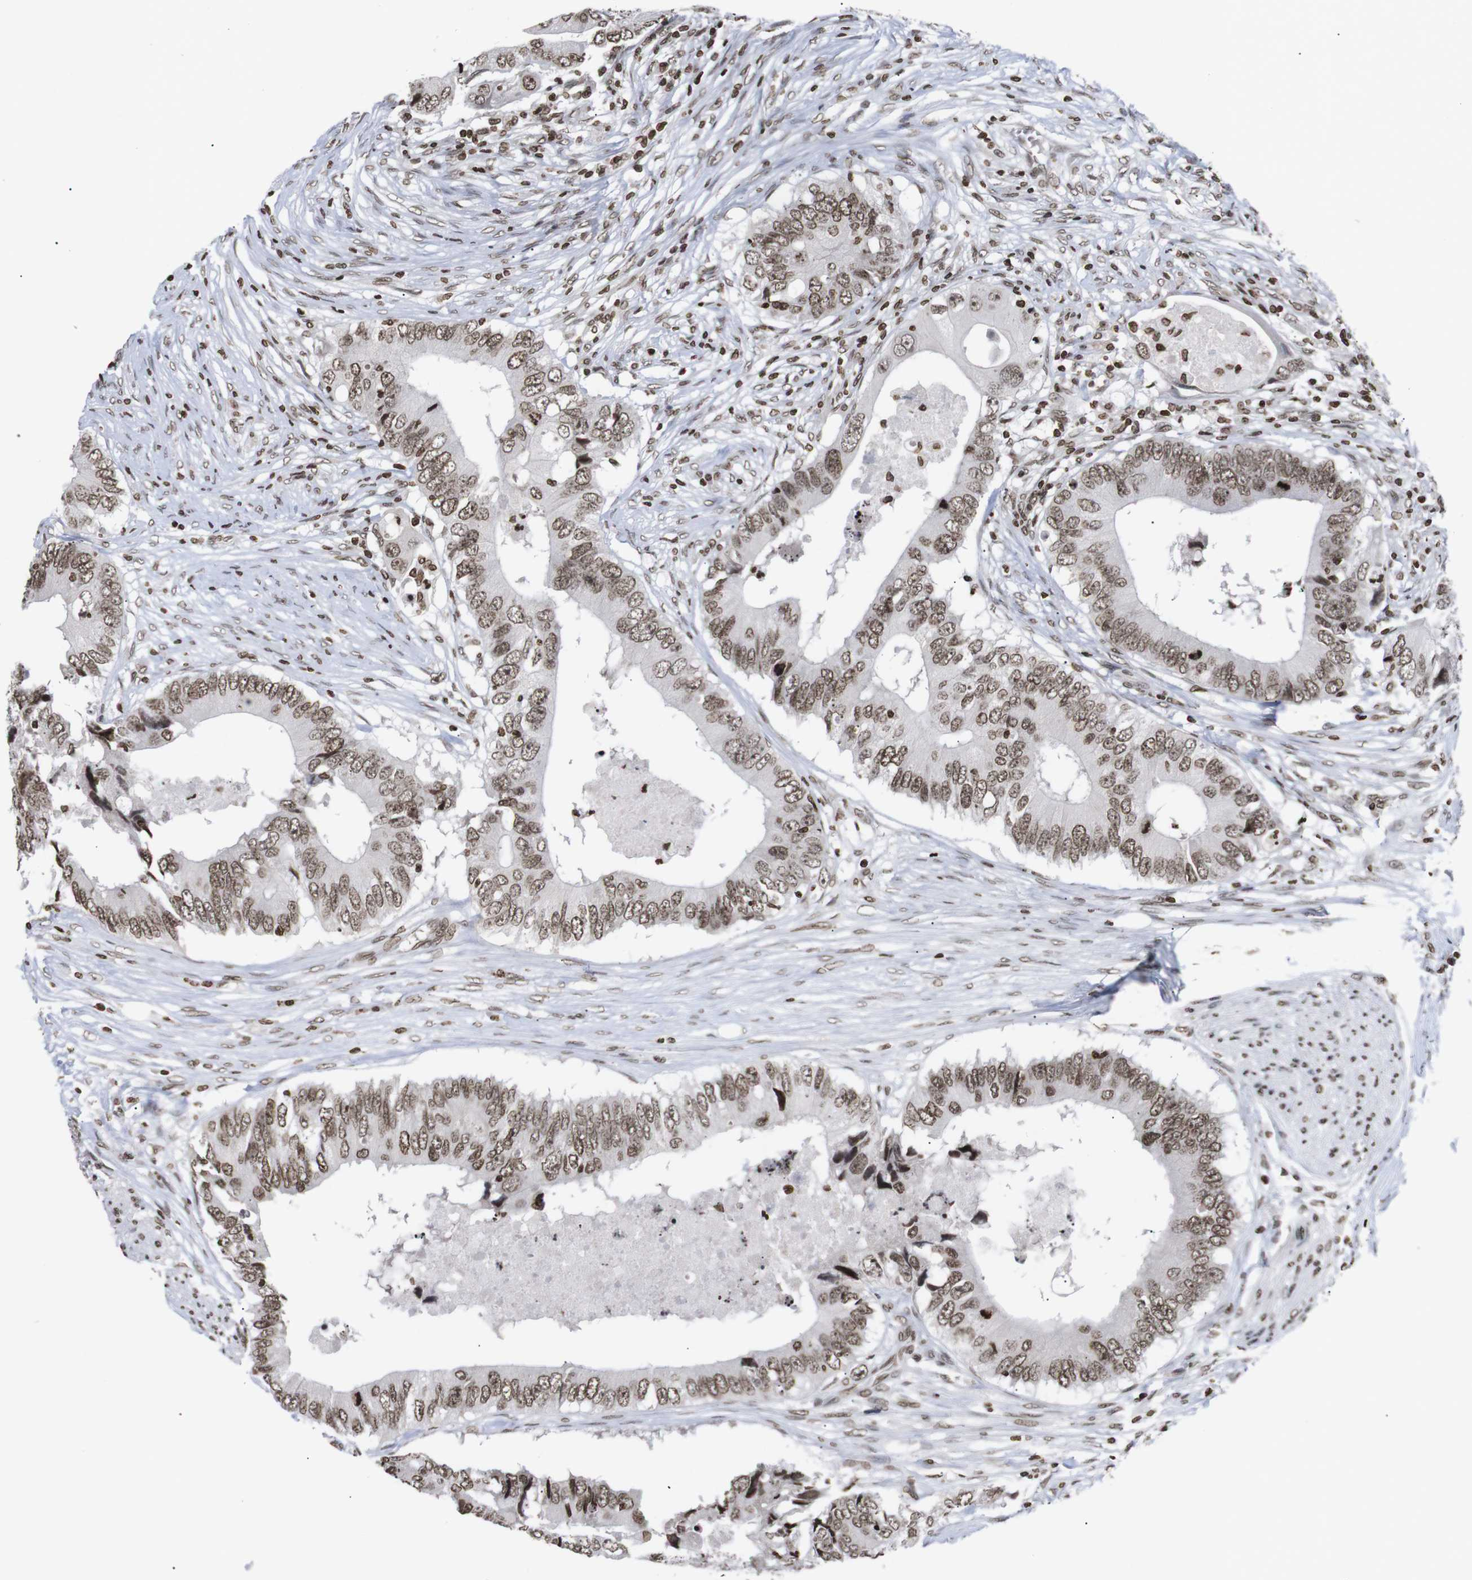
{"staining": {"intensity": "moderate", "quantity": ">75%", "location": "nuclear"}, "tissue": "colorectal cancer", "cell_type": "Tumor cells", "image_type": "cancer", "snomed": [{"axis": "morphology", "description": "Adenocarcinoma, NOS"}, {"axis": "topography", "description": "Colon"}], "caption": "Immunohistochemical staining of adenocarcinoma (colorectal) shows medium levels of moderate nuclear protein expression in about >75% of tumor cells.", "gene": "ETV5", "patient": {"sex": "male", "age": 71}}